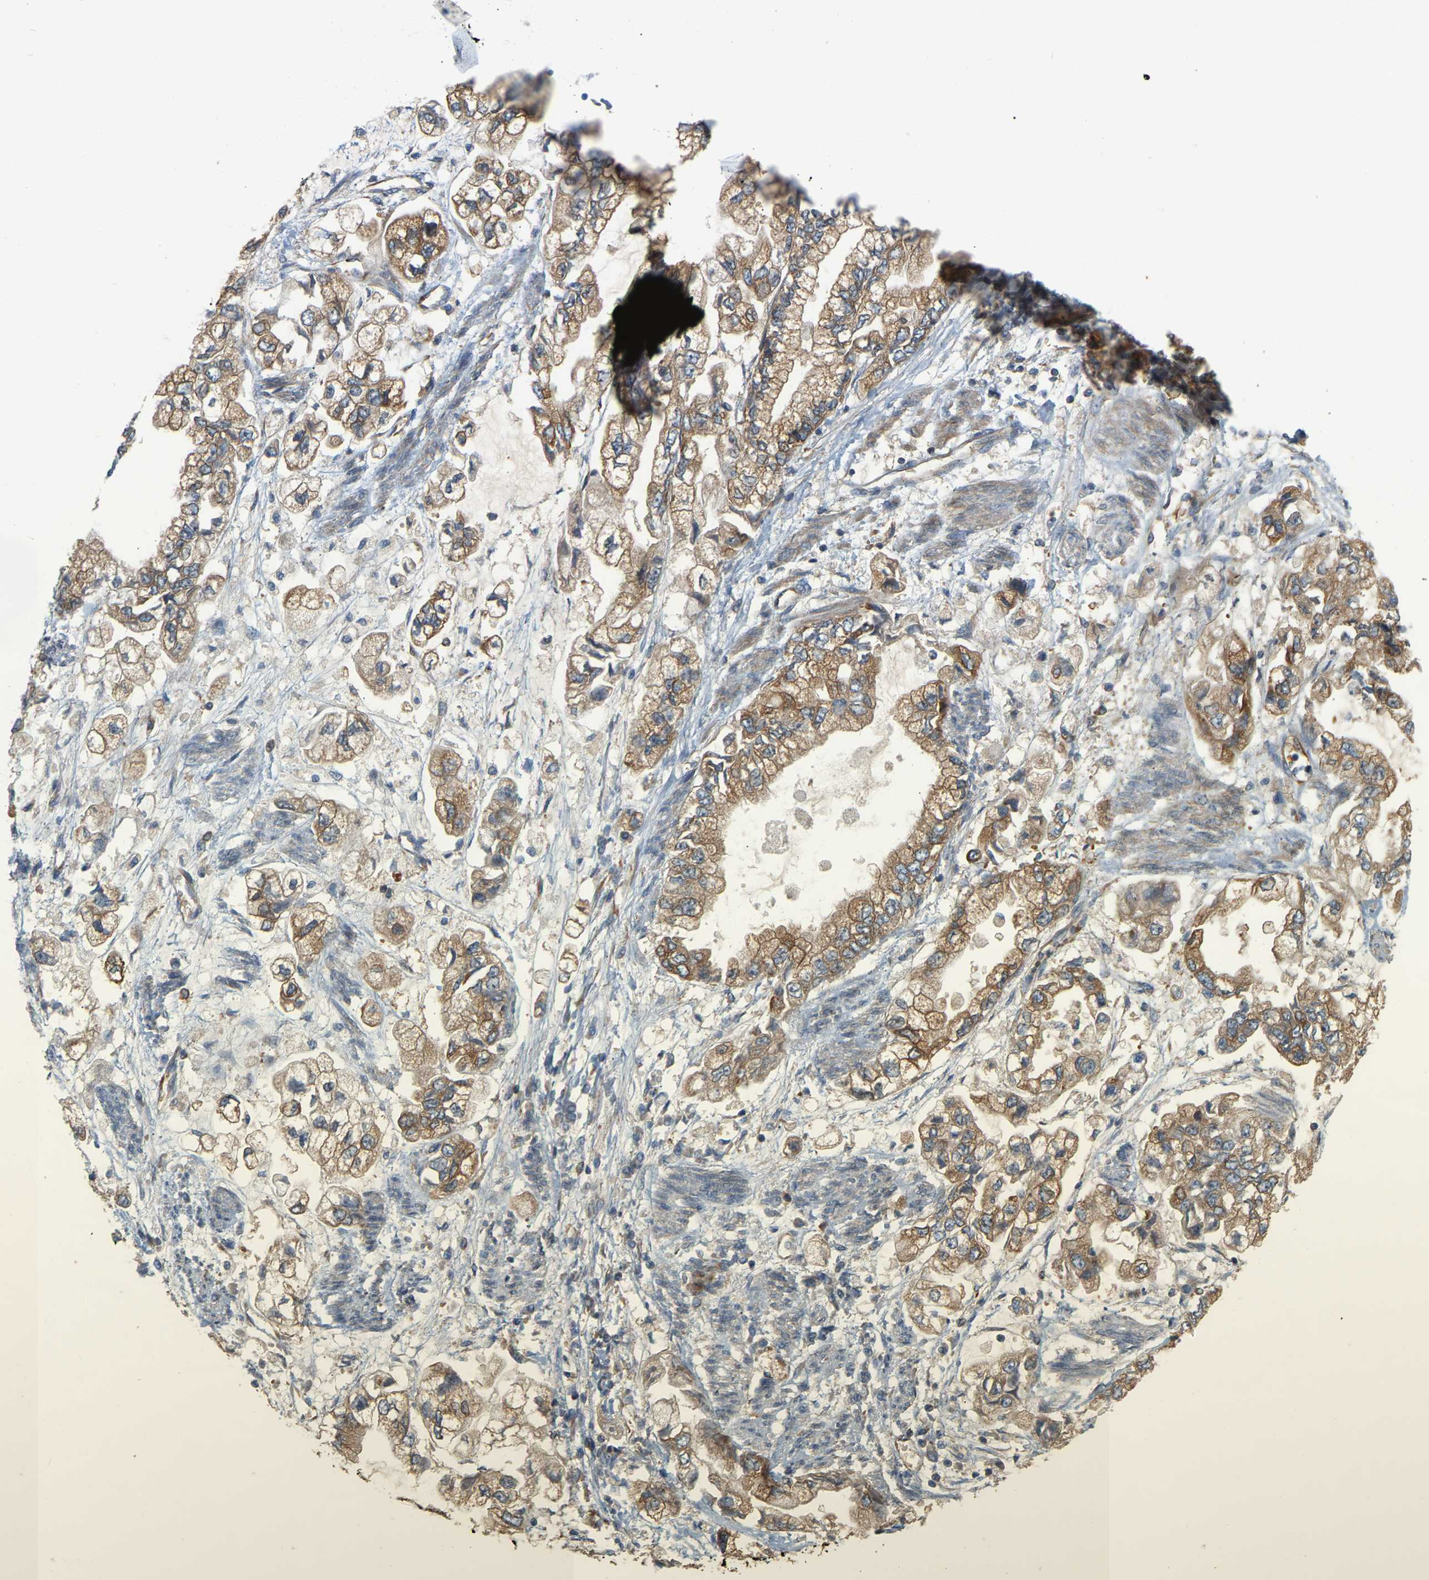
{"staining": {"intensity": "moderate", "quantity": ">75%", "location": "cytoplasmic/membranous"}, "tissue": "stomach cancer", "cell_type": "Tumor cells", "image_type": "cancer", "snomed": [{"axis": "morphology", "description": "Normal tissue, NOS"}, {"axis": "morphology", "description": "Adenocarcinoma, NOS"}, {"axis": "topography", "description": "Stomach"}], "caption": "Brown immunohistochemical staining in stomach cancer shows moderate cytoplasmic/membranous staining in about >75% of tumor cells.", "gene": "AKAP13", "patient": {"sex": "male", "age": 62}}